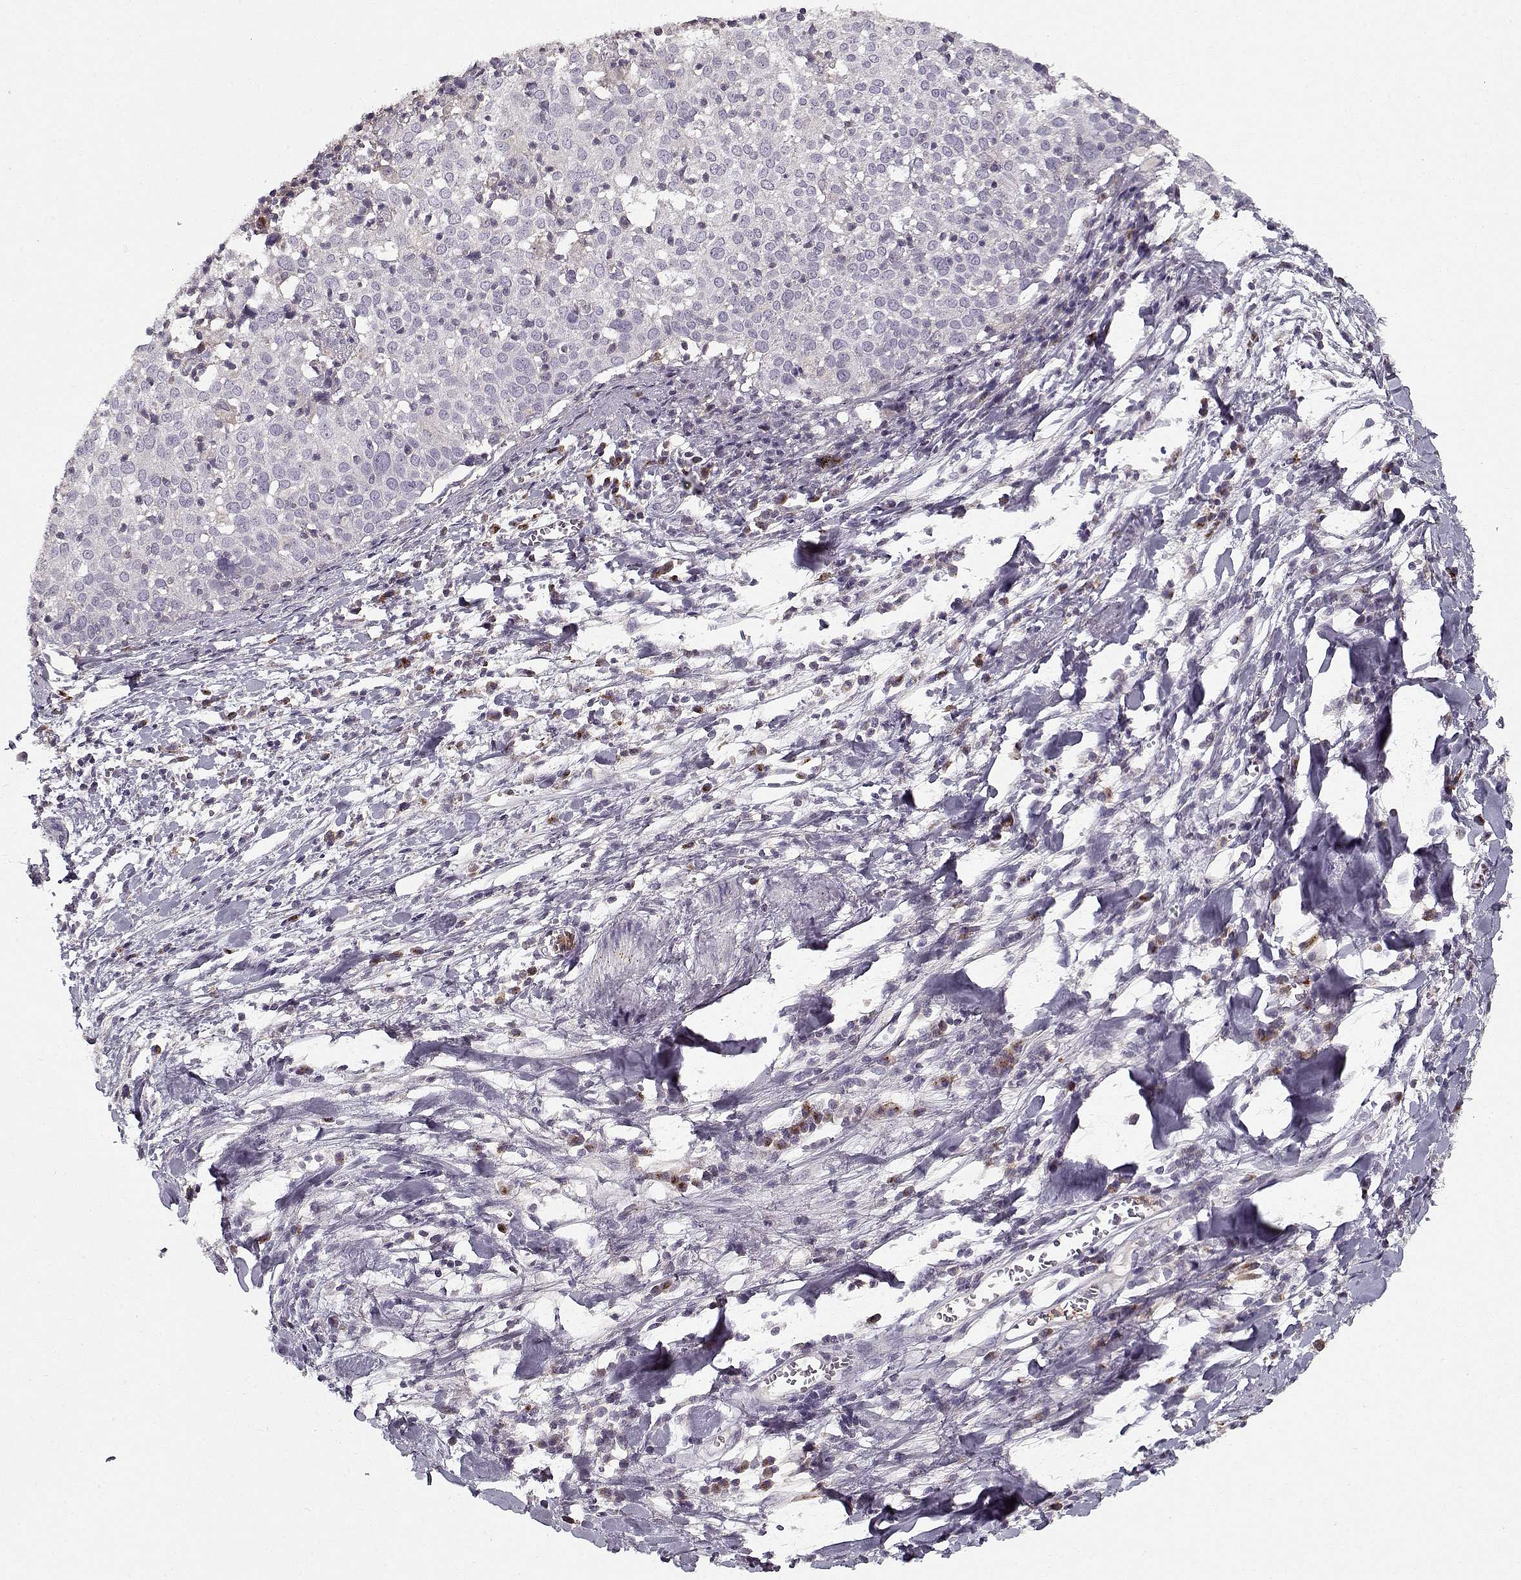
{"staining": {"intensity": "negative", "quantity": "none", "location": "none"}, "tissue": "cervical cancer", "cell_type": "Tumor cells", "image_type": "cancer", "snomed": [{"axis": "morphology", "description": "Squamous cell carcinoma, NOS"}, {"axis": "topography", "description": "Cervix"}], "caption": "The image reveals no significant expression in tumor cells of cervical cancer (squamous cell carcinoma). The staining was performed using DAB to visualize the protein expression in brown, while the nuclei were stained in blue with hematoxylin (Magnification: 20x).", "gene": "UNC13D", "patient": {"sex": "female", "age": 39}}